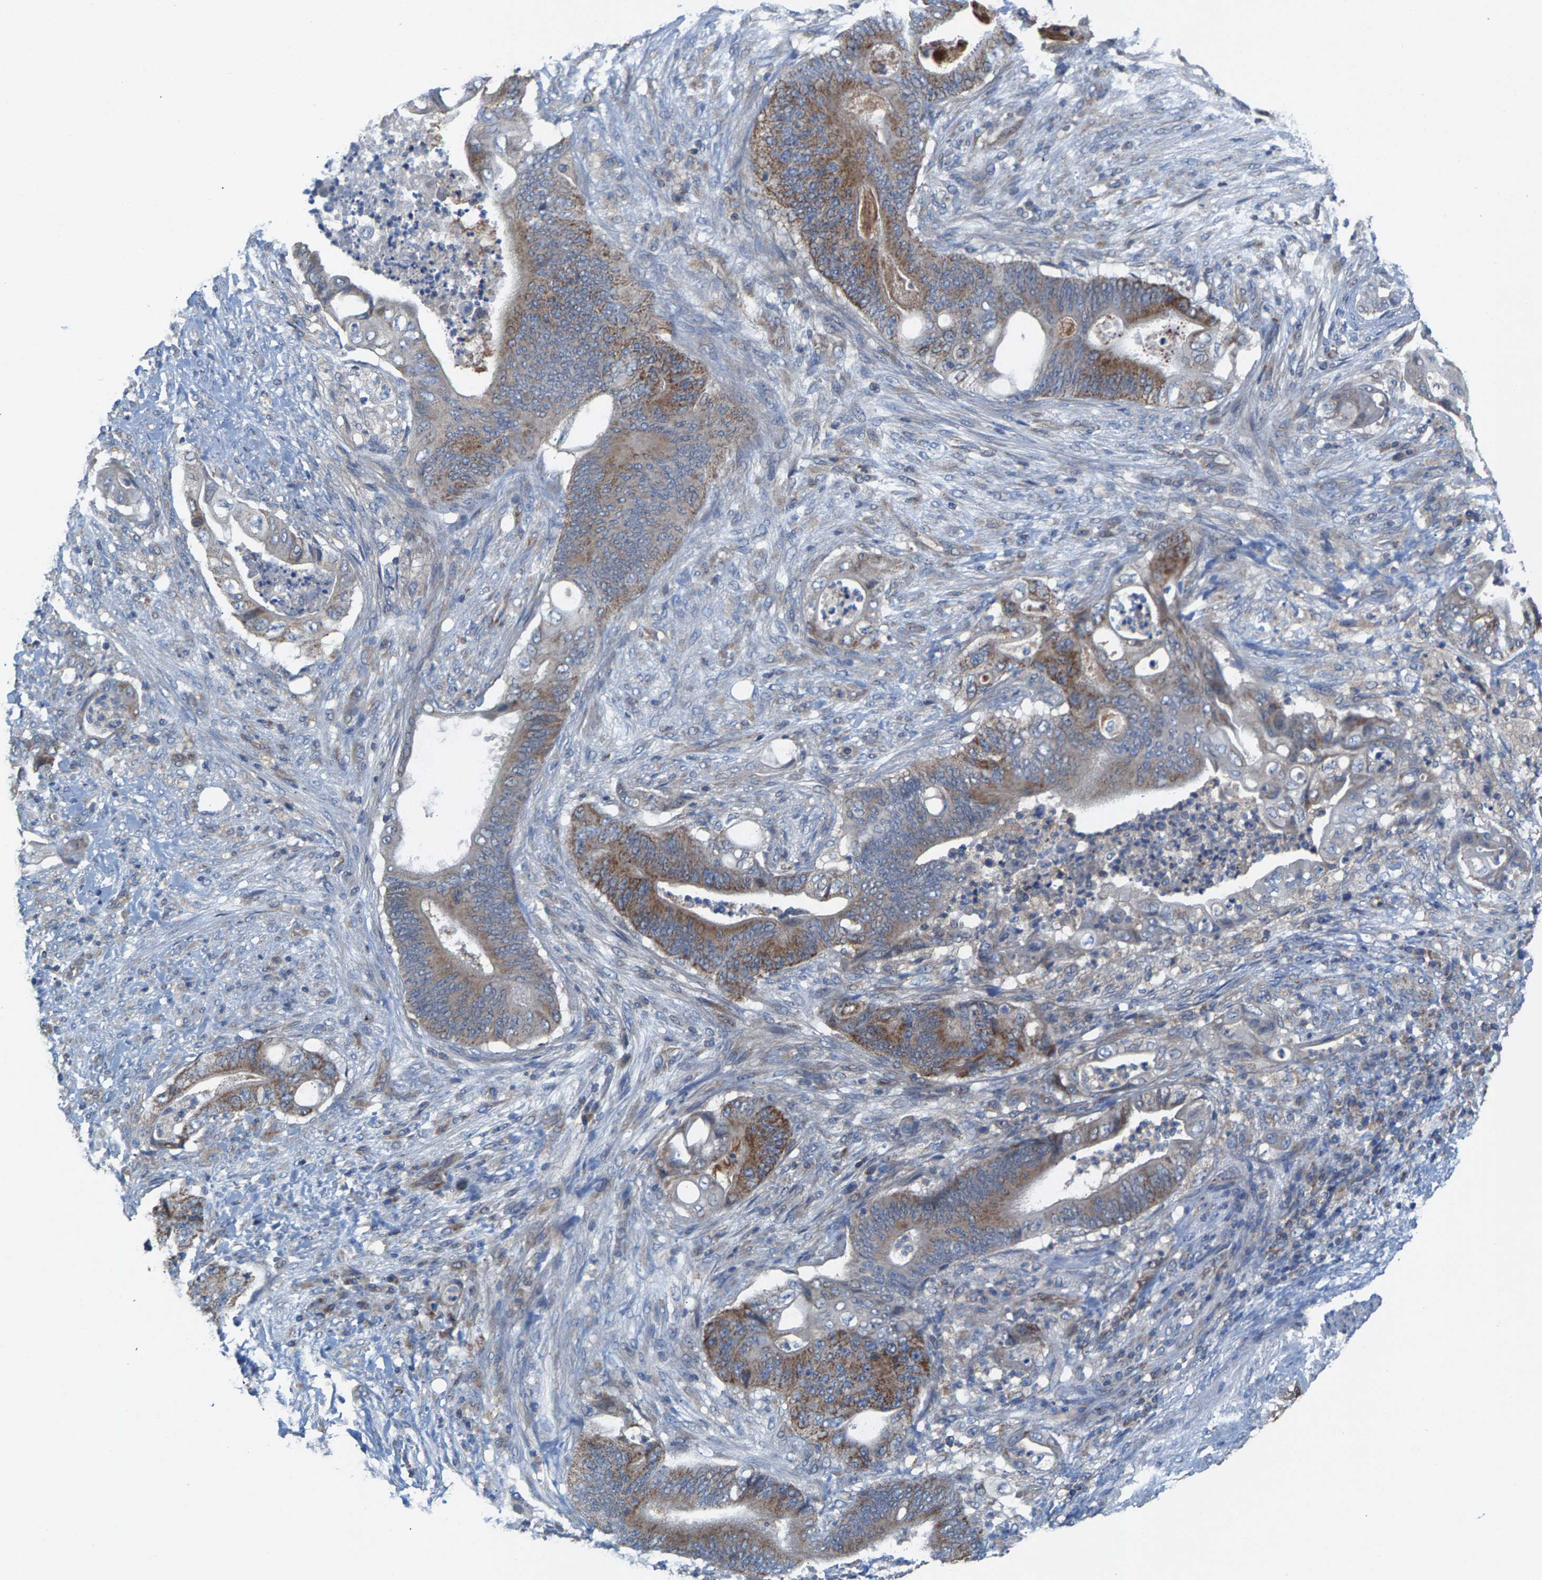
{"staining": {"intensity": "moderate", "quantity": ">75%", "location": "cytoplasmic/membranous"}, "tissue": "stomach cancer", "cell_type": "Tumor cells", "image_type": "cancer", "snomed": [{"axis": "morphology", "description": "Adenocarcinoma, NOS"}, {"axis": "topography", "description": "Stomach"}], "caption": "This histopathology image demonstrates stomach cancer (adenocarcinoma) stained with immunohistochemistry (IHC) to label a protein in brown. The cytoplasmic/membranous of tumor cells show moderate positivity for the protein. Nuclei are counter-stained blue.", "gene": "MRM1", "patient": {"sex": "female", "age": 73}}